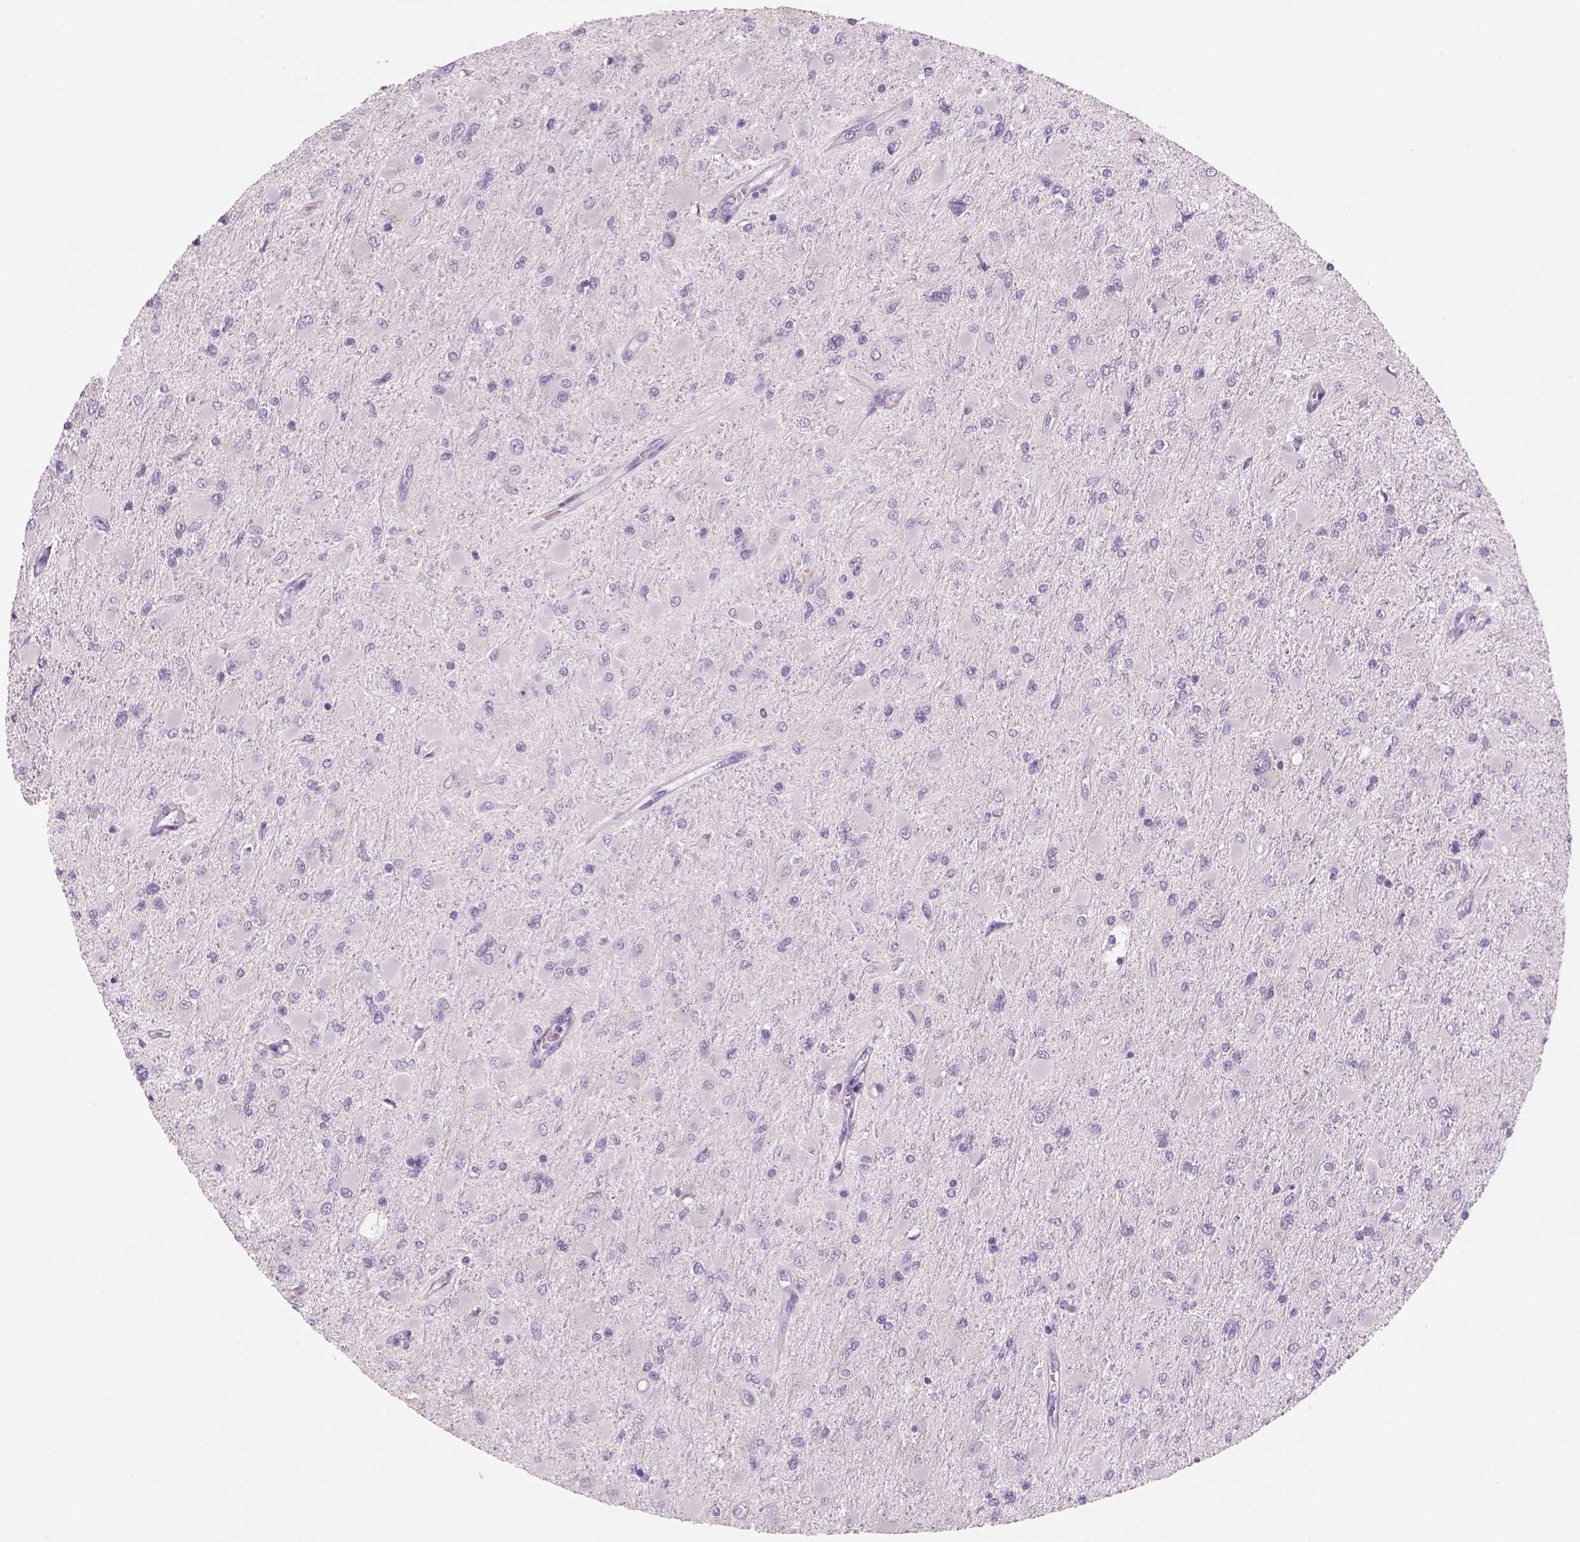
{"staining": {"intensity": "negative", "quantity": "none", "location": "none"}, "tissue": "glioma", "cell_type": "Tumor cells", "image_type": "cancer", "snomed": [{"axis": "morphology", "description": "Glioma, malignant, High grade"}, {"axis": "topography", "description": "Cerebral cortex"}], "caption": "A high-resolution image shows immunohistochemistry staining of glioma, which demonstrates no significant positivity in tumor cells. (DAB immunohistochemistry with hematoxylin counter stain).", "gene": "RHO", "patient": {"sex": "female", "age": 36}}